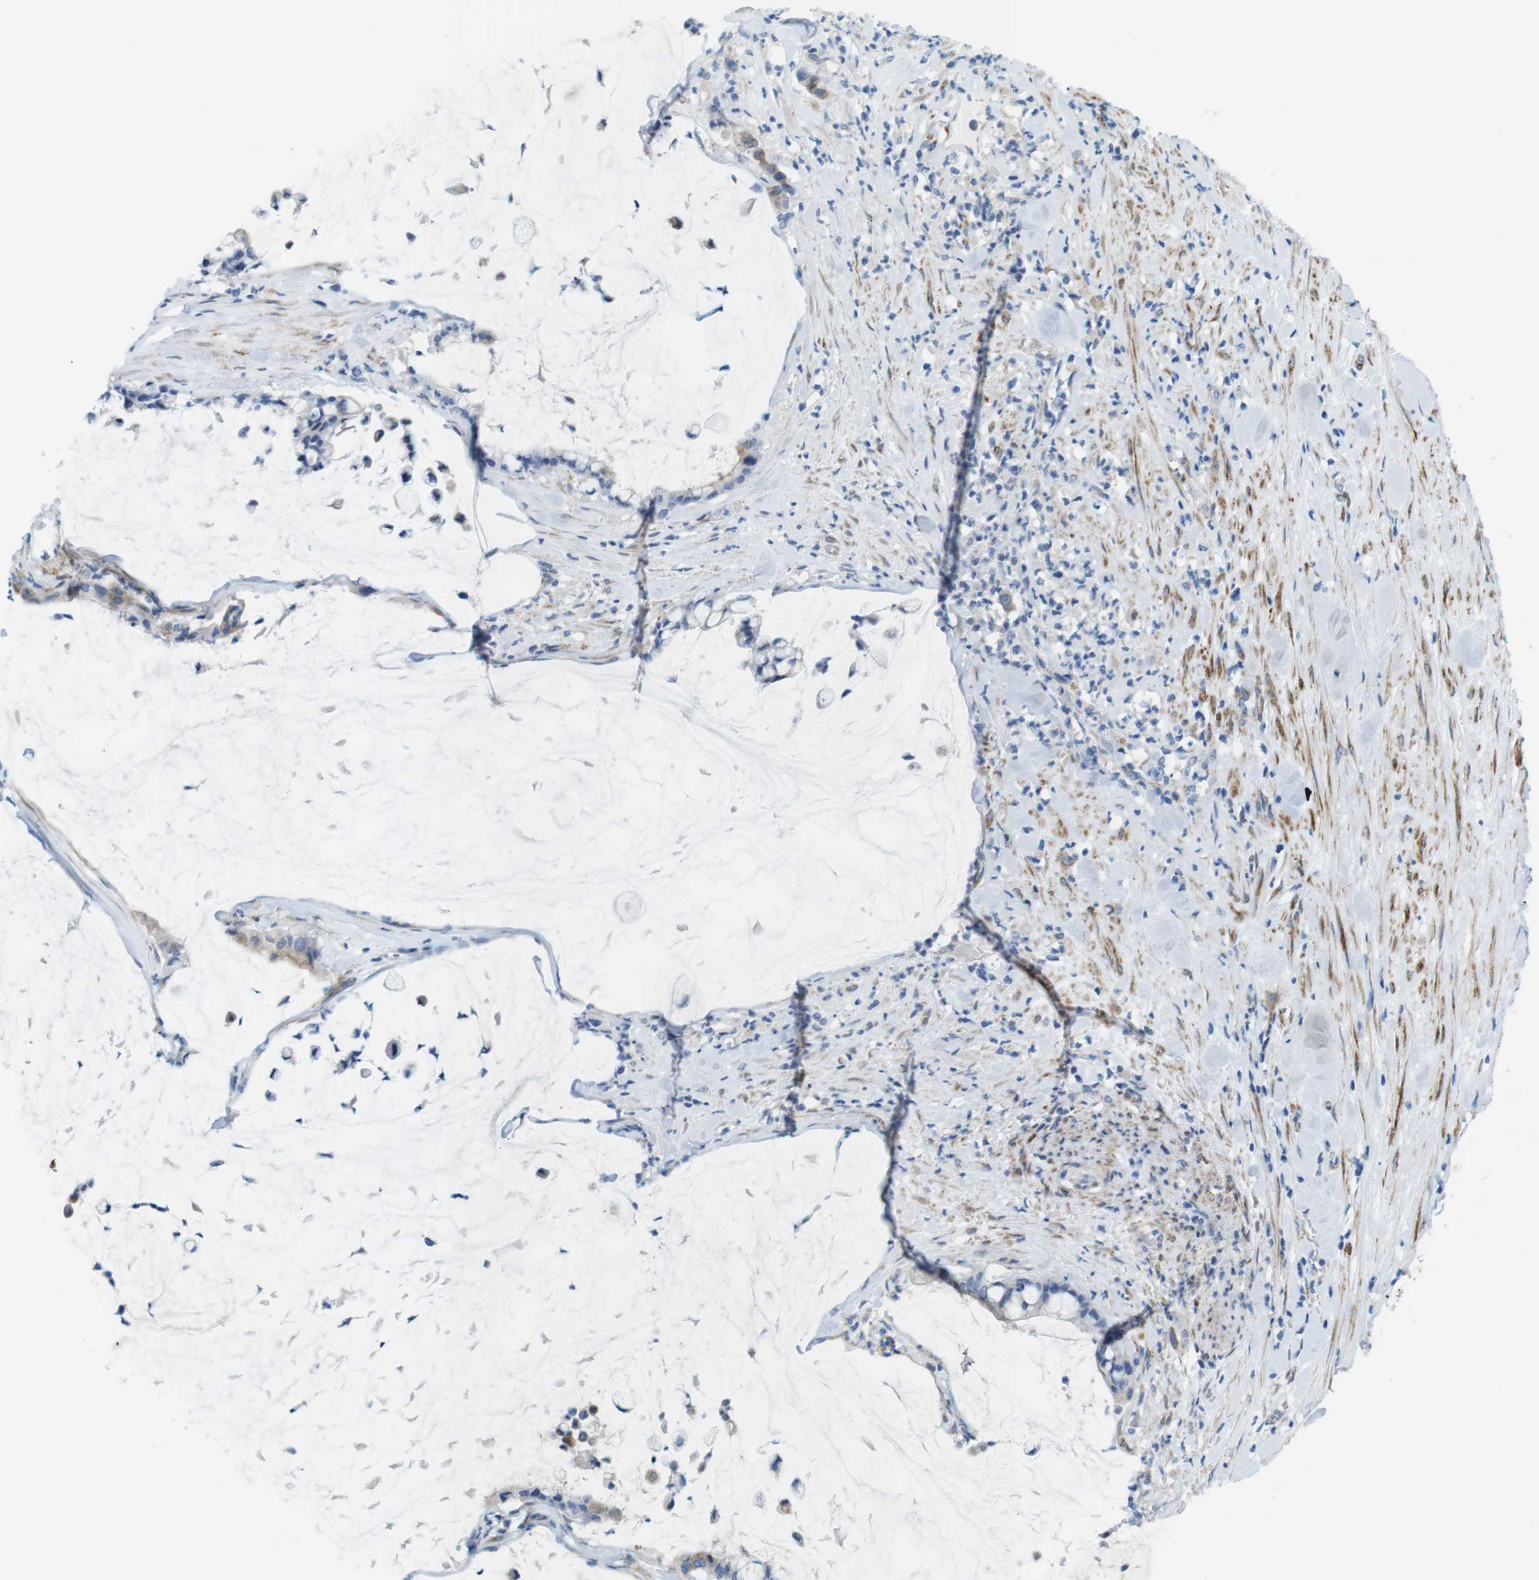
{"staining": {"intensity": "weak", "quantity": "<25%", "location": "cytoplasmic/membranous"}, "tissue": "pancreatic cancer", "cell_type": "Tumor cells", "image_type": "cancer", "snomed": [{"axis": "morphology", "description": "Adenocarcinoma, NOS"}, {"axis": "topography", "description": "Pancreas"}], "caption": "Pancreatic adenocarcinoma was stained to show a protein in brown. There is no significant expression in tumor cells.", "gene": "MYH9", "patient": {"sex": "male", "age": 41}}